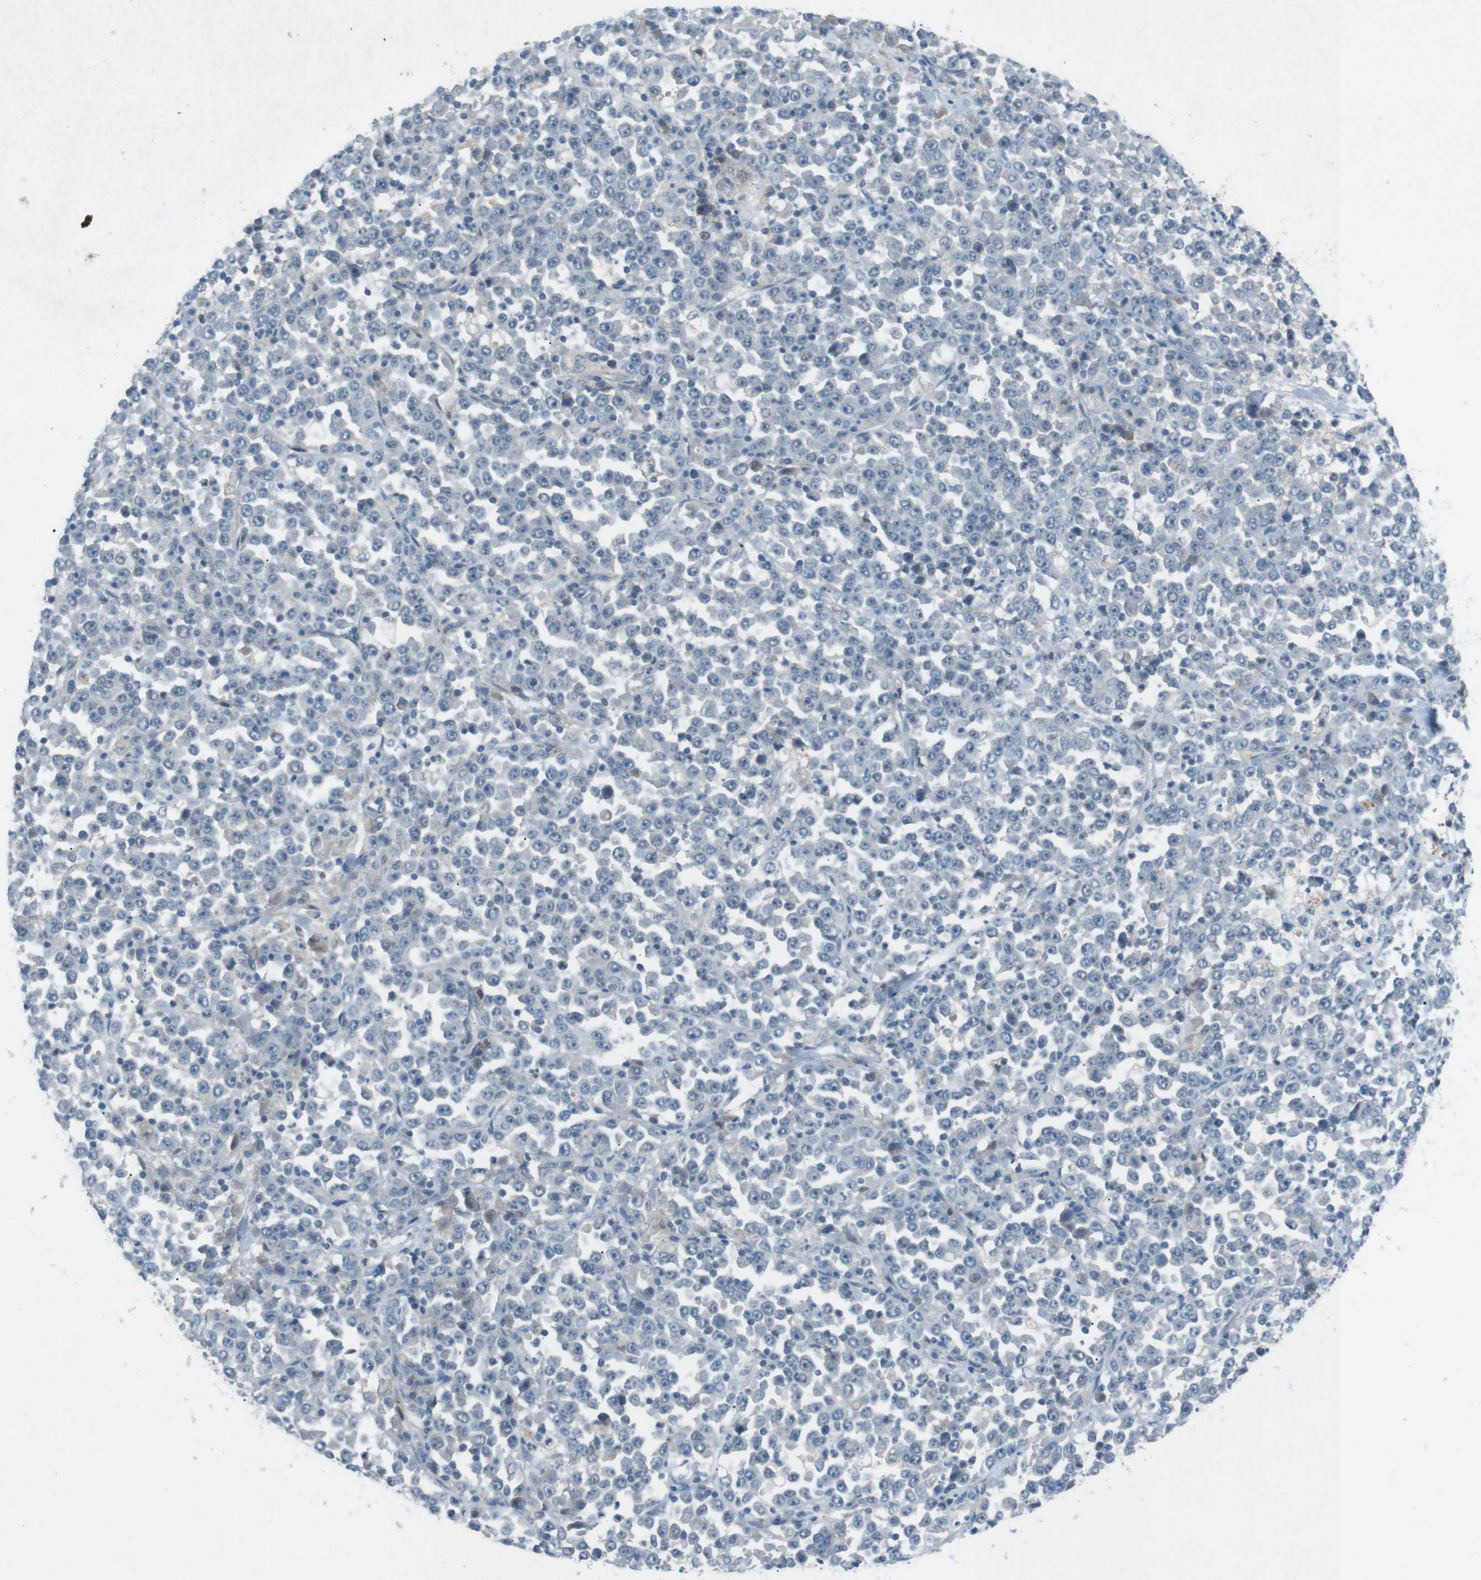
{"staining": {"intensity": "negative", "quantity": "none", "location": "none"}, "tissue": "stomach cancer", "cell_type": "Tumor cells", "image_type": "cancer", "snomed": [{"axis": "morphology", "description": "Normal tissue, NOS"}, {"axis": "morphology", "description": "Adenocarcinoma, NOS"}, {"axis": "topography", "description": "Stomach, upper"}, {"axis": "topography", "description": "Stomach"}], "caption": "Tumor cells are negative for brown protein staining in stomach cancer (adenocarcinoma).", "gene": "FCRLA", "patient": {"sex": "male", "age": 59}}